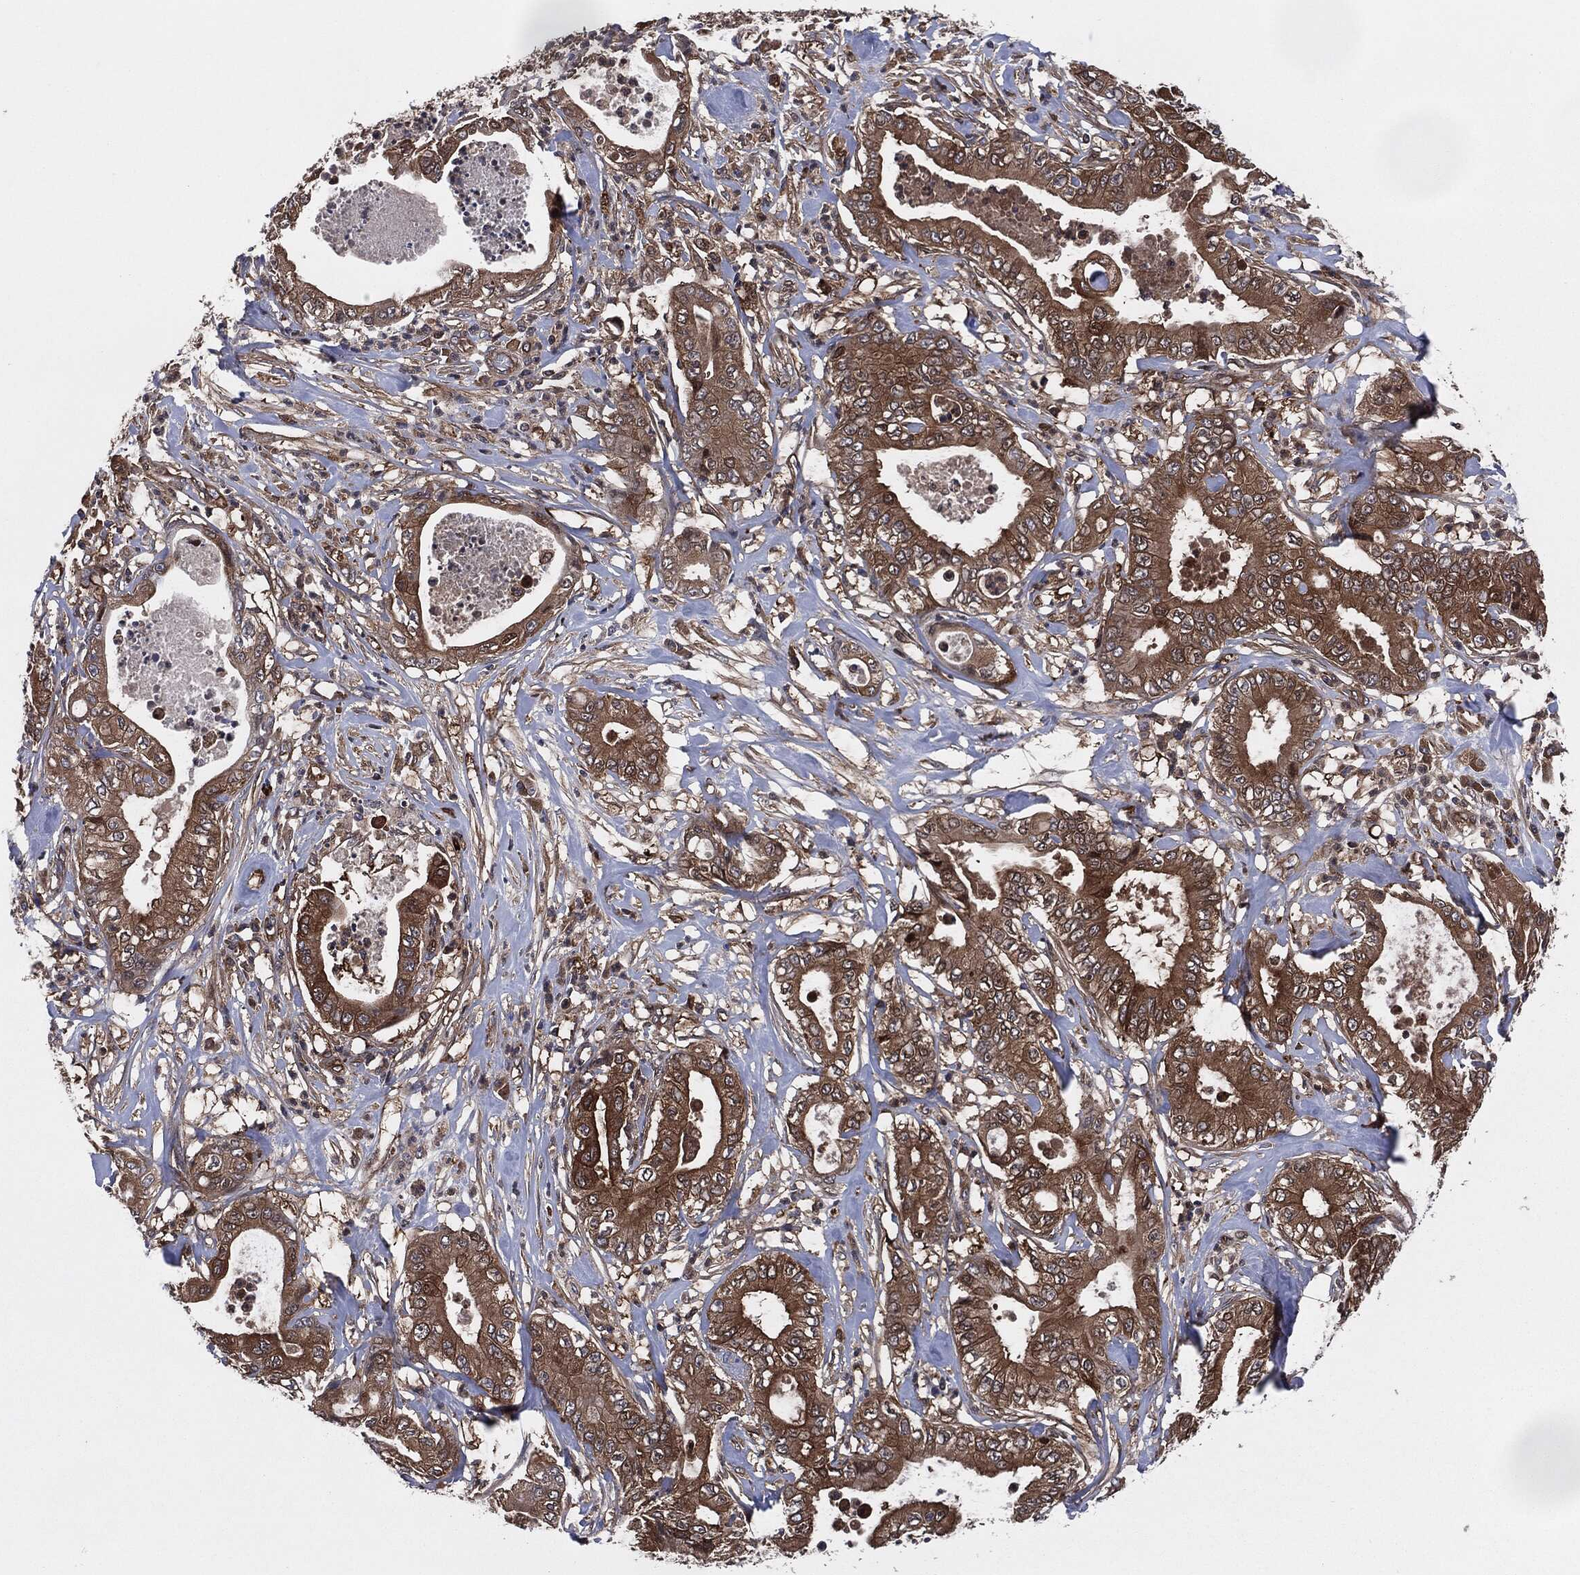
{"staining": {"intensity": "moderate", "quantity": ">75%", "location": "cytoplasmic/membranous"}, "tissue": "pancreatic cancer", "cell_type": "Tumor cells", "image_type": "cancer", "snomed": [{"axis": "morphology", "description": "Adenocarcinoma, NOS"}, {"axis": "topography", "description": "Pancreas"}], "caption": "Tumor cells reveal moderate cytoplasmic/membranous staining in approximately >75% of cells in pancreatic adenocarcinoma.", "gene": "XPNPEP1", "patient": {"sex": "male", "age": 71}}